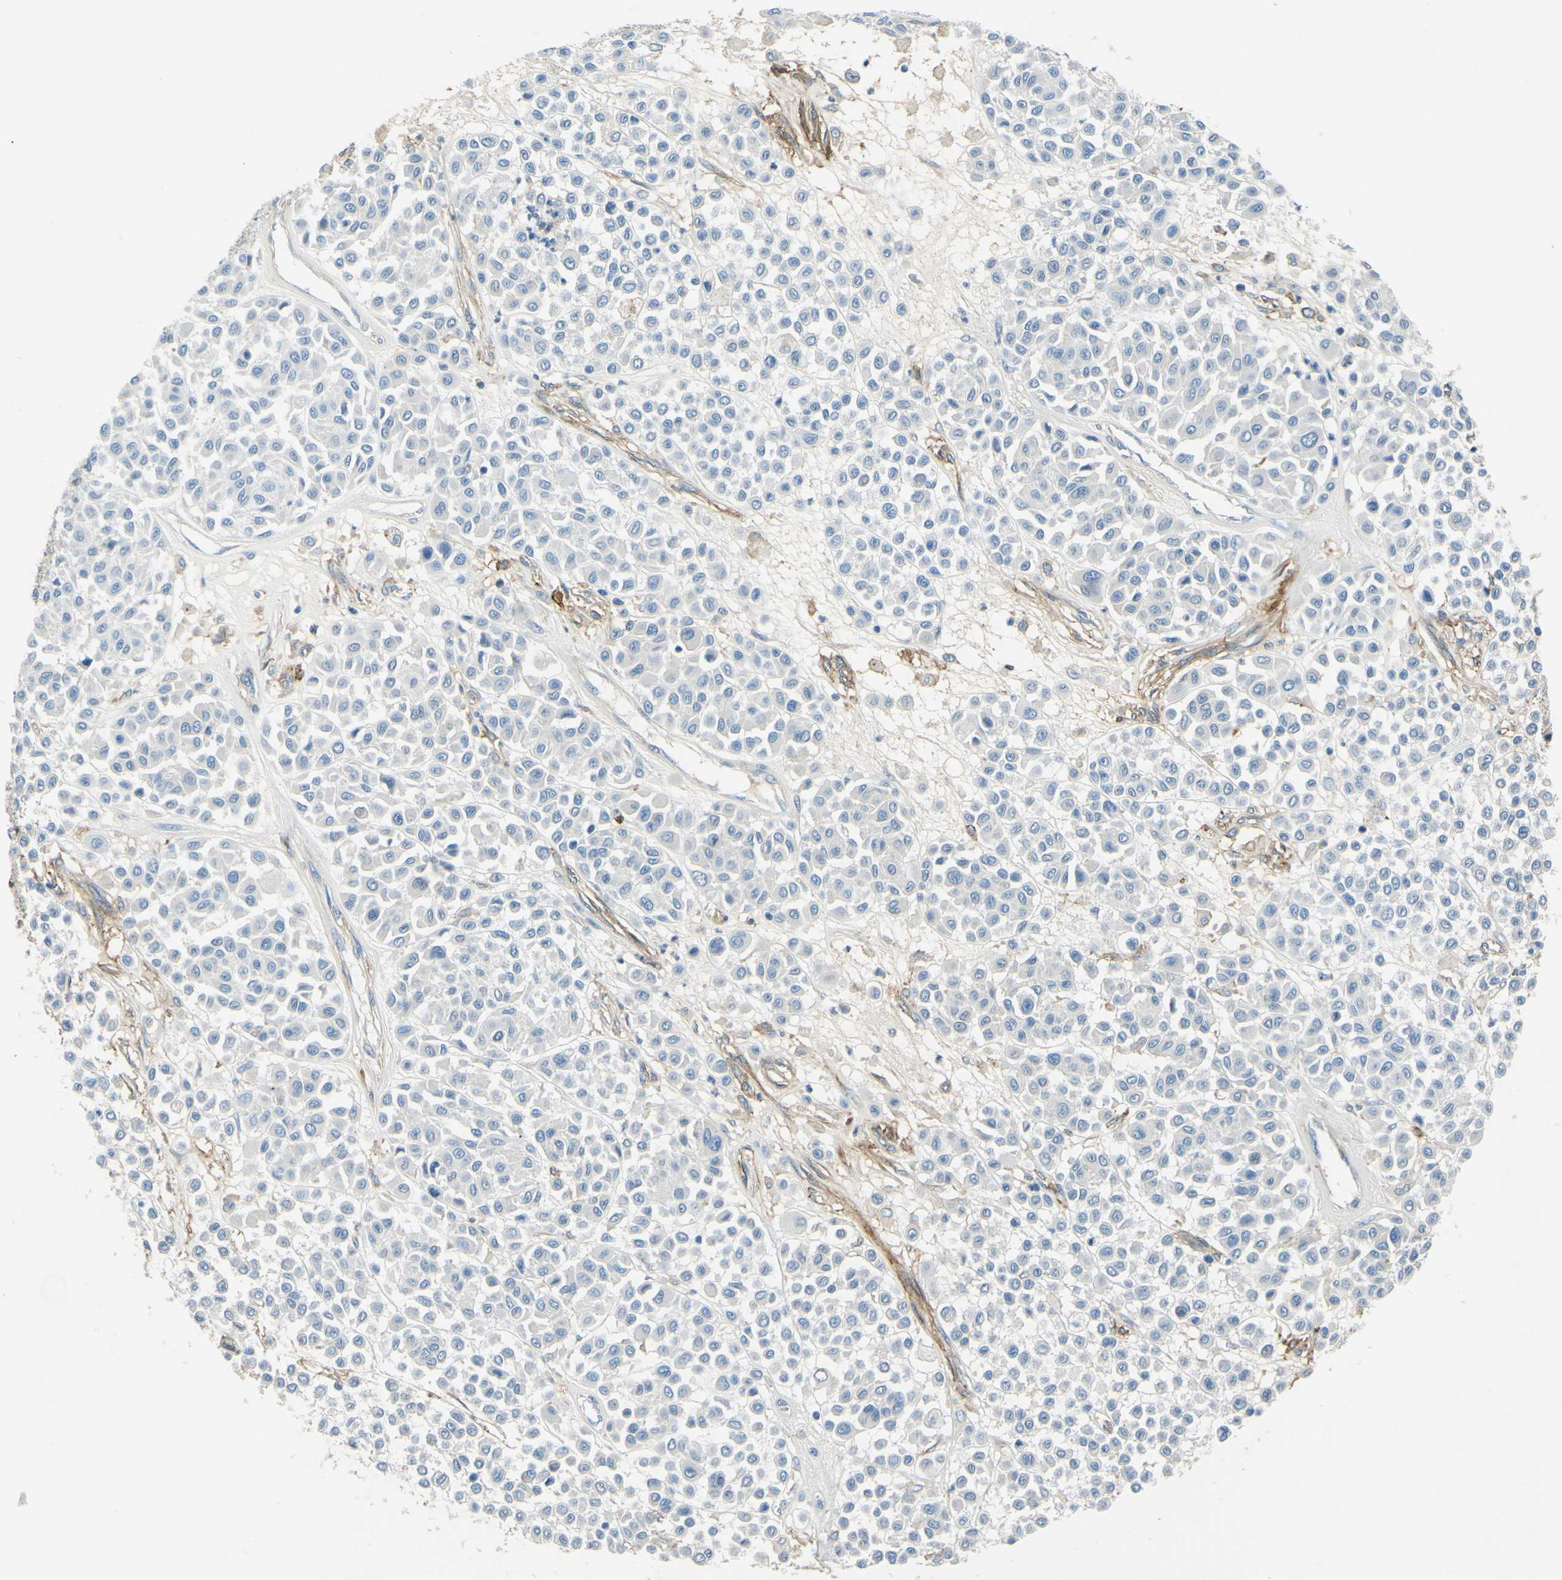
{"staining": {"intensity": "moderate", "quantity": "<25%", "location": "cytoplasmic/membranous"}, "tissue": "melanoma", "cell_type": "Tumor cells", "image_type": "cancer", "snomed": [{"axis": "morphology", "description": "Malignant melanoma, Metastatic site"}, {"axis": "topography", "description": "Soft tissue"}], "caption": "Malignant melanoma (metastatic site) stained with a brown dye shows moderate cytoplasmic/membranous positive staining in about <25% of tumor cells.", "gene": "ARHGAP1", "patient": {"sex": "male", "age": 41}}